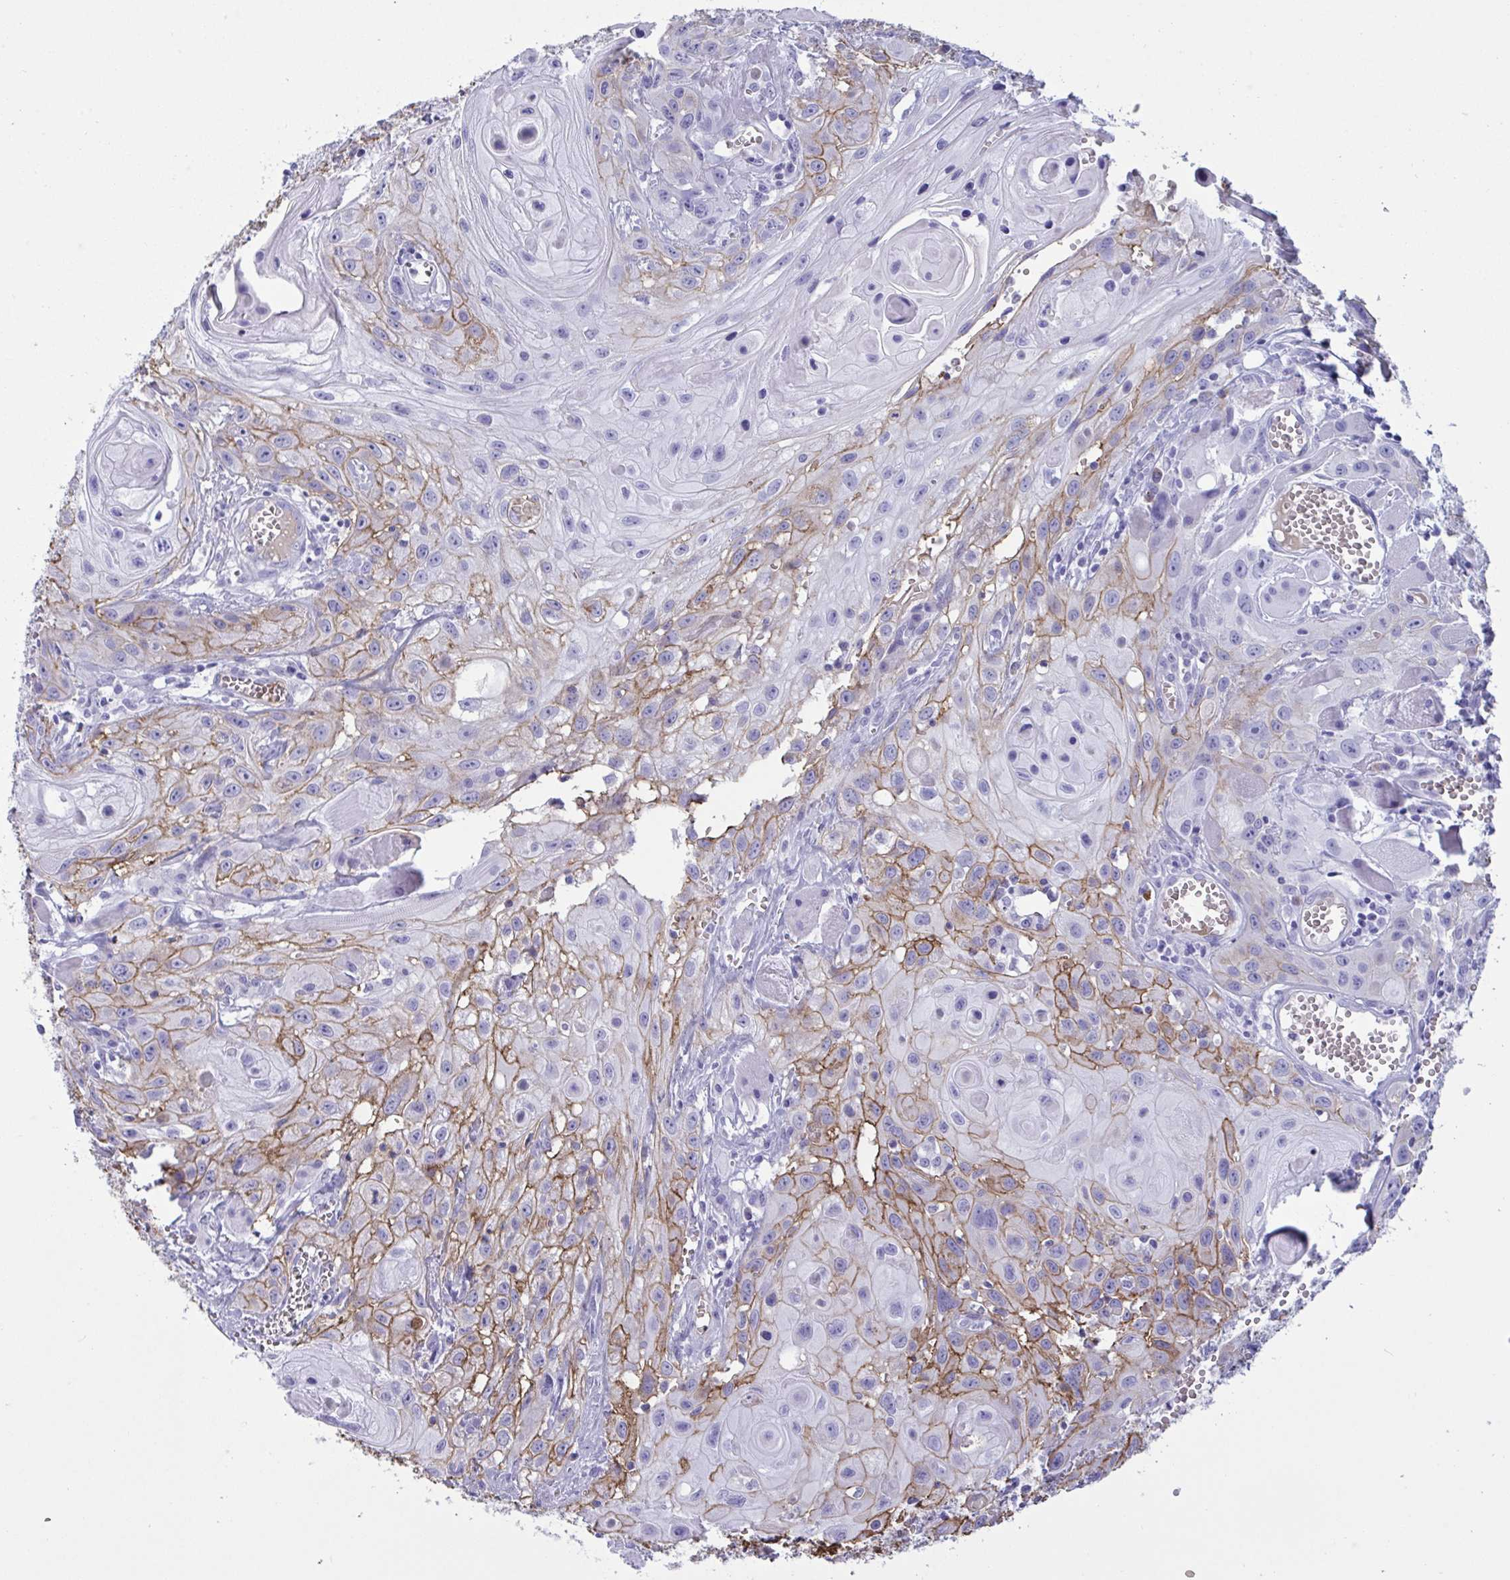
{"staining": {"intensity": "moderate", "quantity": "<25%", "location": "cytoplasmic/membranous"}, "tissue": "head and neck cancer", "cell_type": "Tumor cells", "image_type": "cancer", "snomed": [{"axis": "morphology", "description": "Squamous cell carcinoma, NOS"}, {"axis": "topography", "description": "Oral tissue"}, {"axis": "topography", "description": "Head-Neck"}], "caption": "A histopathology image of human squamous cell carcinoma (head and neck) stained for a protein displays moderate cytoplasmic/membranous brown staining in tumor cells. The staining was performed using DAB (3,3'-diaminobenzidine), with brown indicating positive protein expression. Nuclei are stained blue with hematoxylin.", "gene": "SLC2A1", "patient": {"sex": "male", "age": 58}}